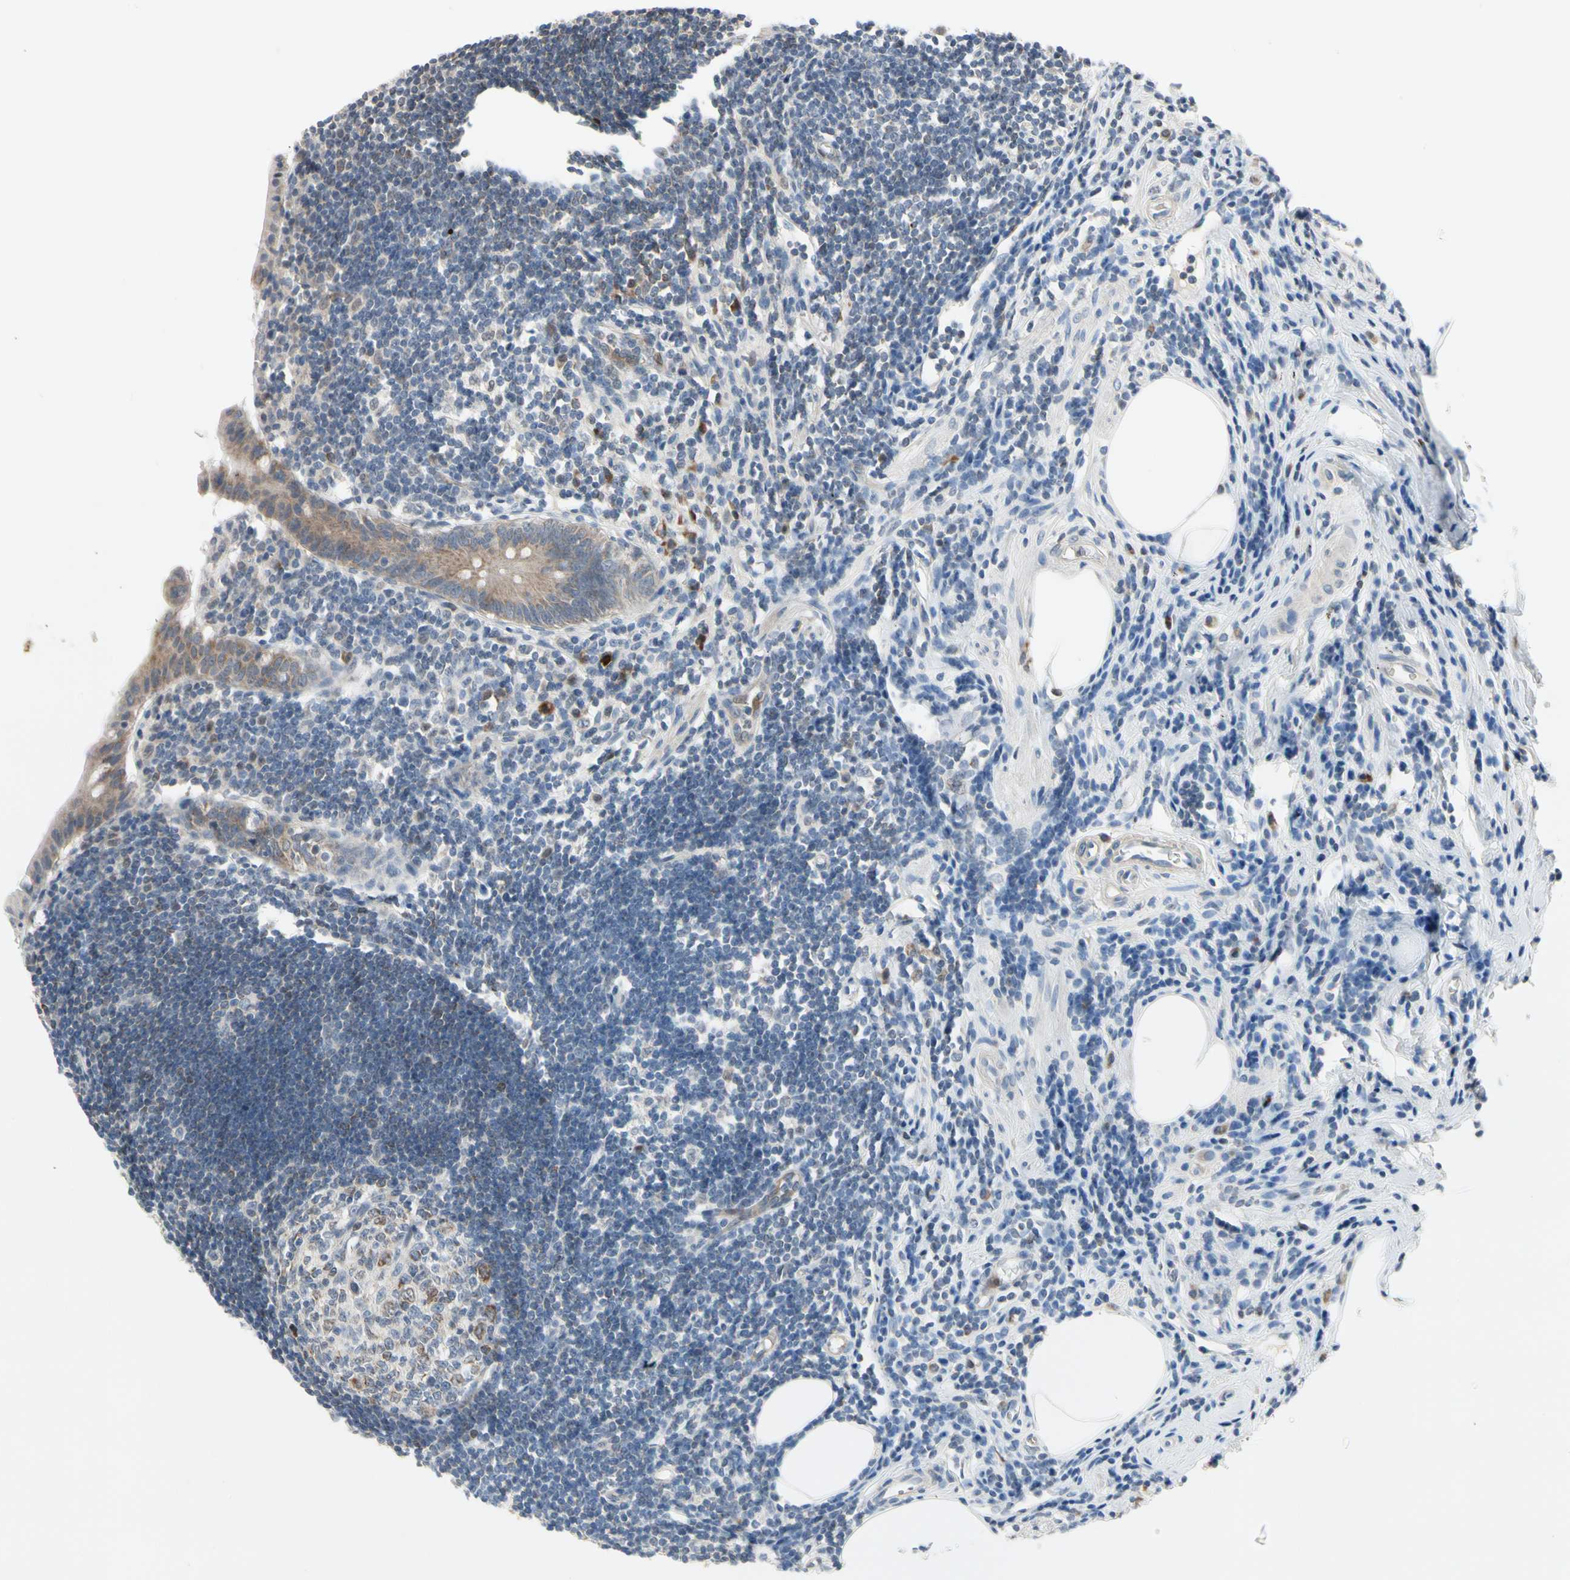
{"staining": {"intensity": "moderate", "quantity": ">75%", "location": "cytoplasmic/membranous"}, "tissue": "appendix", "cell_type": "Glandular cells", "image_type": "normal", "snomed": [{"axis": "morphology", "description": "Normal tissue, NOS"}, {"axis": "topography", "description": "Appendix"}], "caption": "A brown stain shows moderate cytoplasmic/membranous expression of a protein in glandular cells of normal appendix. (DAB IHC with brightfield microscopy, high magnification).", "gene": "MARK1", "patient": {"sex": "female", "age": 50}}